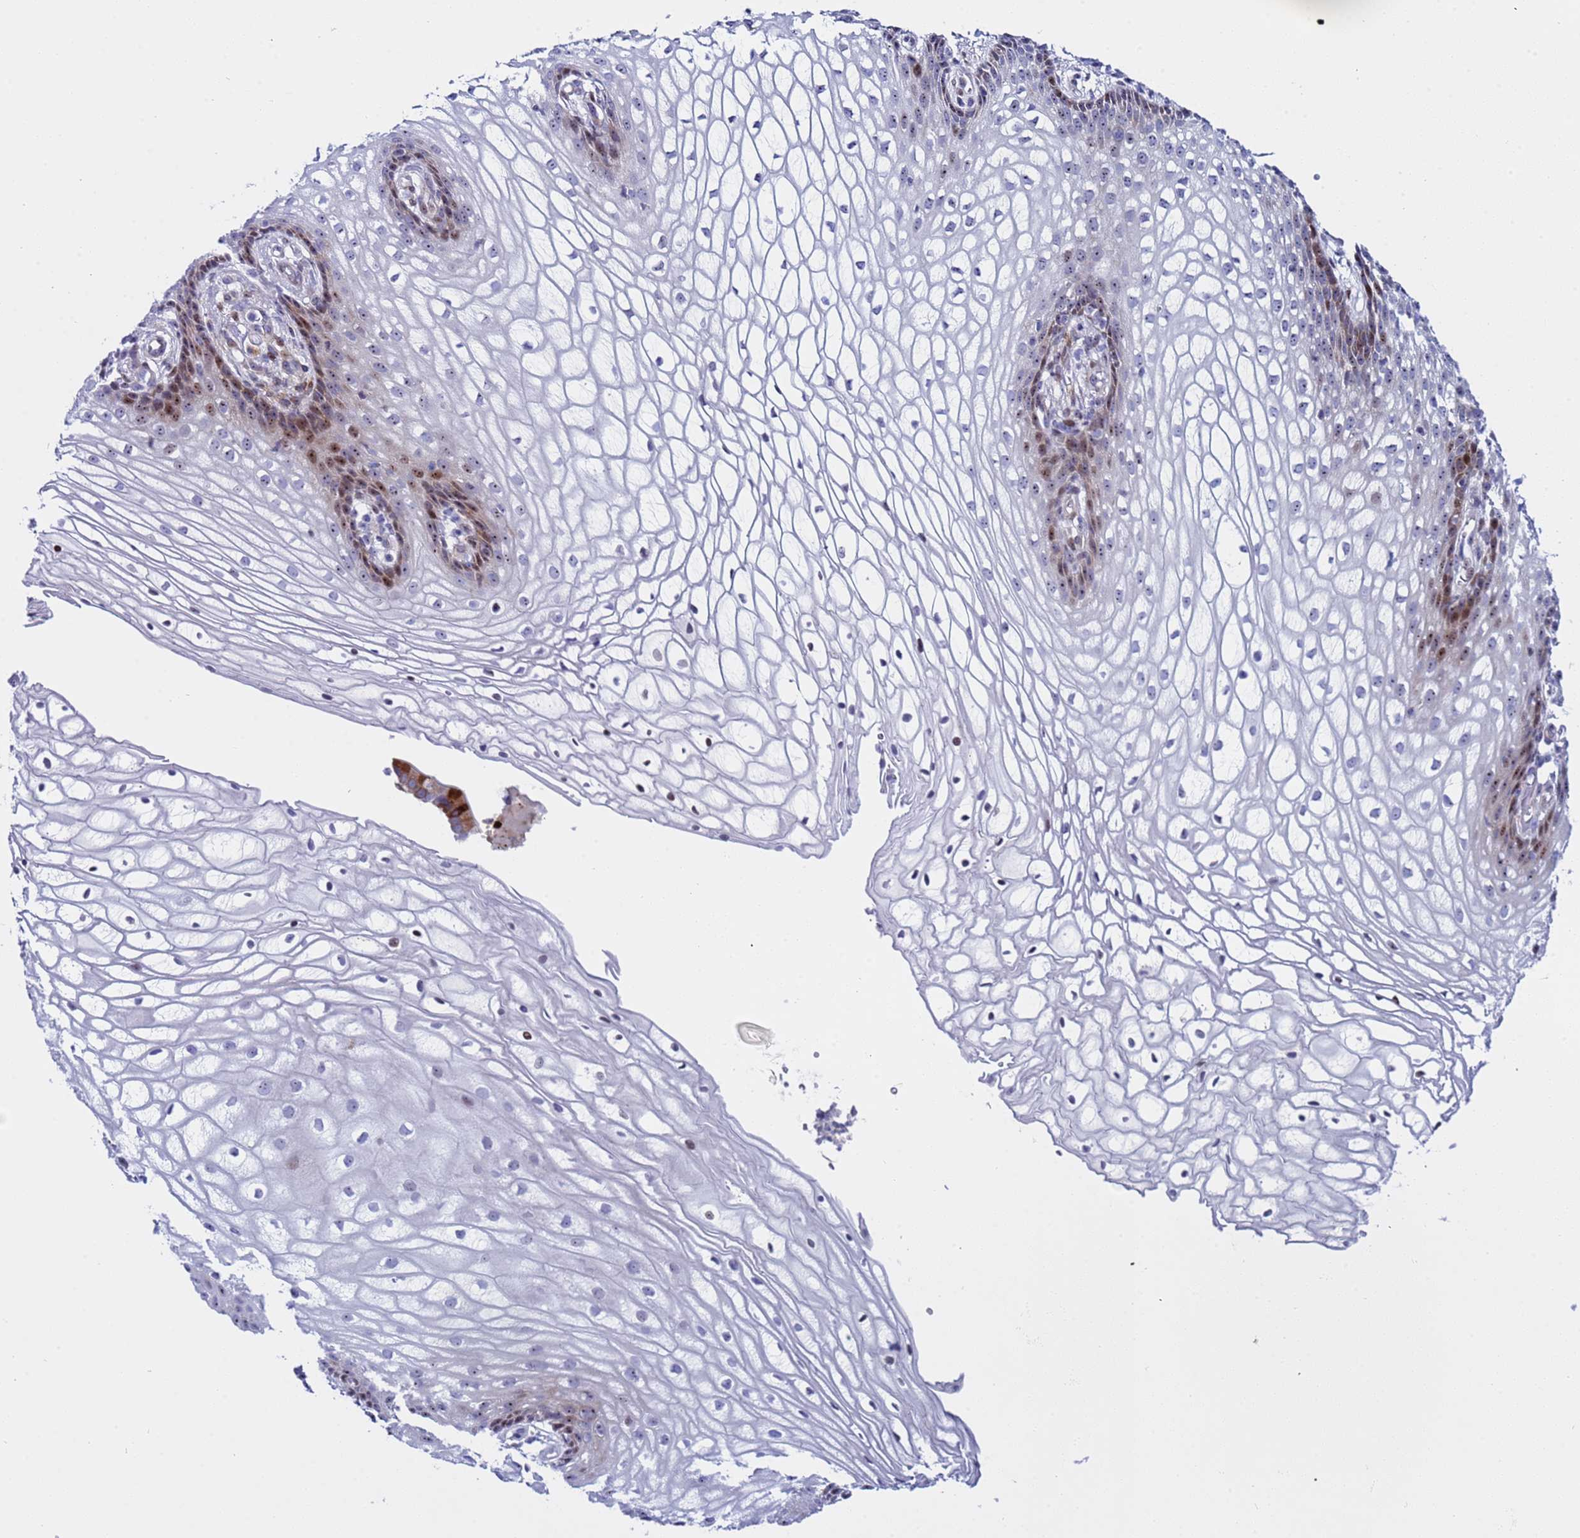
{"staining": {"intensity": "moderate", "quantity": "25%-75%", "location": "cytoplasmic/membranous,nuclear"}, "tissue": "vagina", "cell_type": "Squamous epithelial cells", "image_type": "normal", "snomed": [{"axis": "morphology", "description": "Normal tissue, NOS"}, {"axis": "topography", "description": "Vagina"}], "caption": "High-magnification brightfield microscopy of unremarkable vagina stained with DAB (3,3'-diaminobenzidine) (brown) and counterstained with hematoxylin (blue). squamous epithelial cells exhibit moderate cytoplasmic/membranous,nuclear staining is identified in about25%-75% of cells.", "gene": "POP5", "patient": {"sex": "female", "age": 60}}